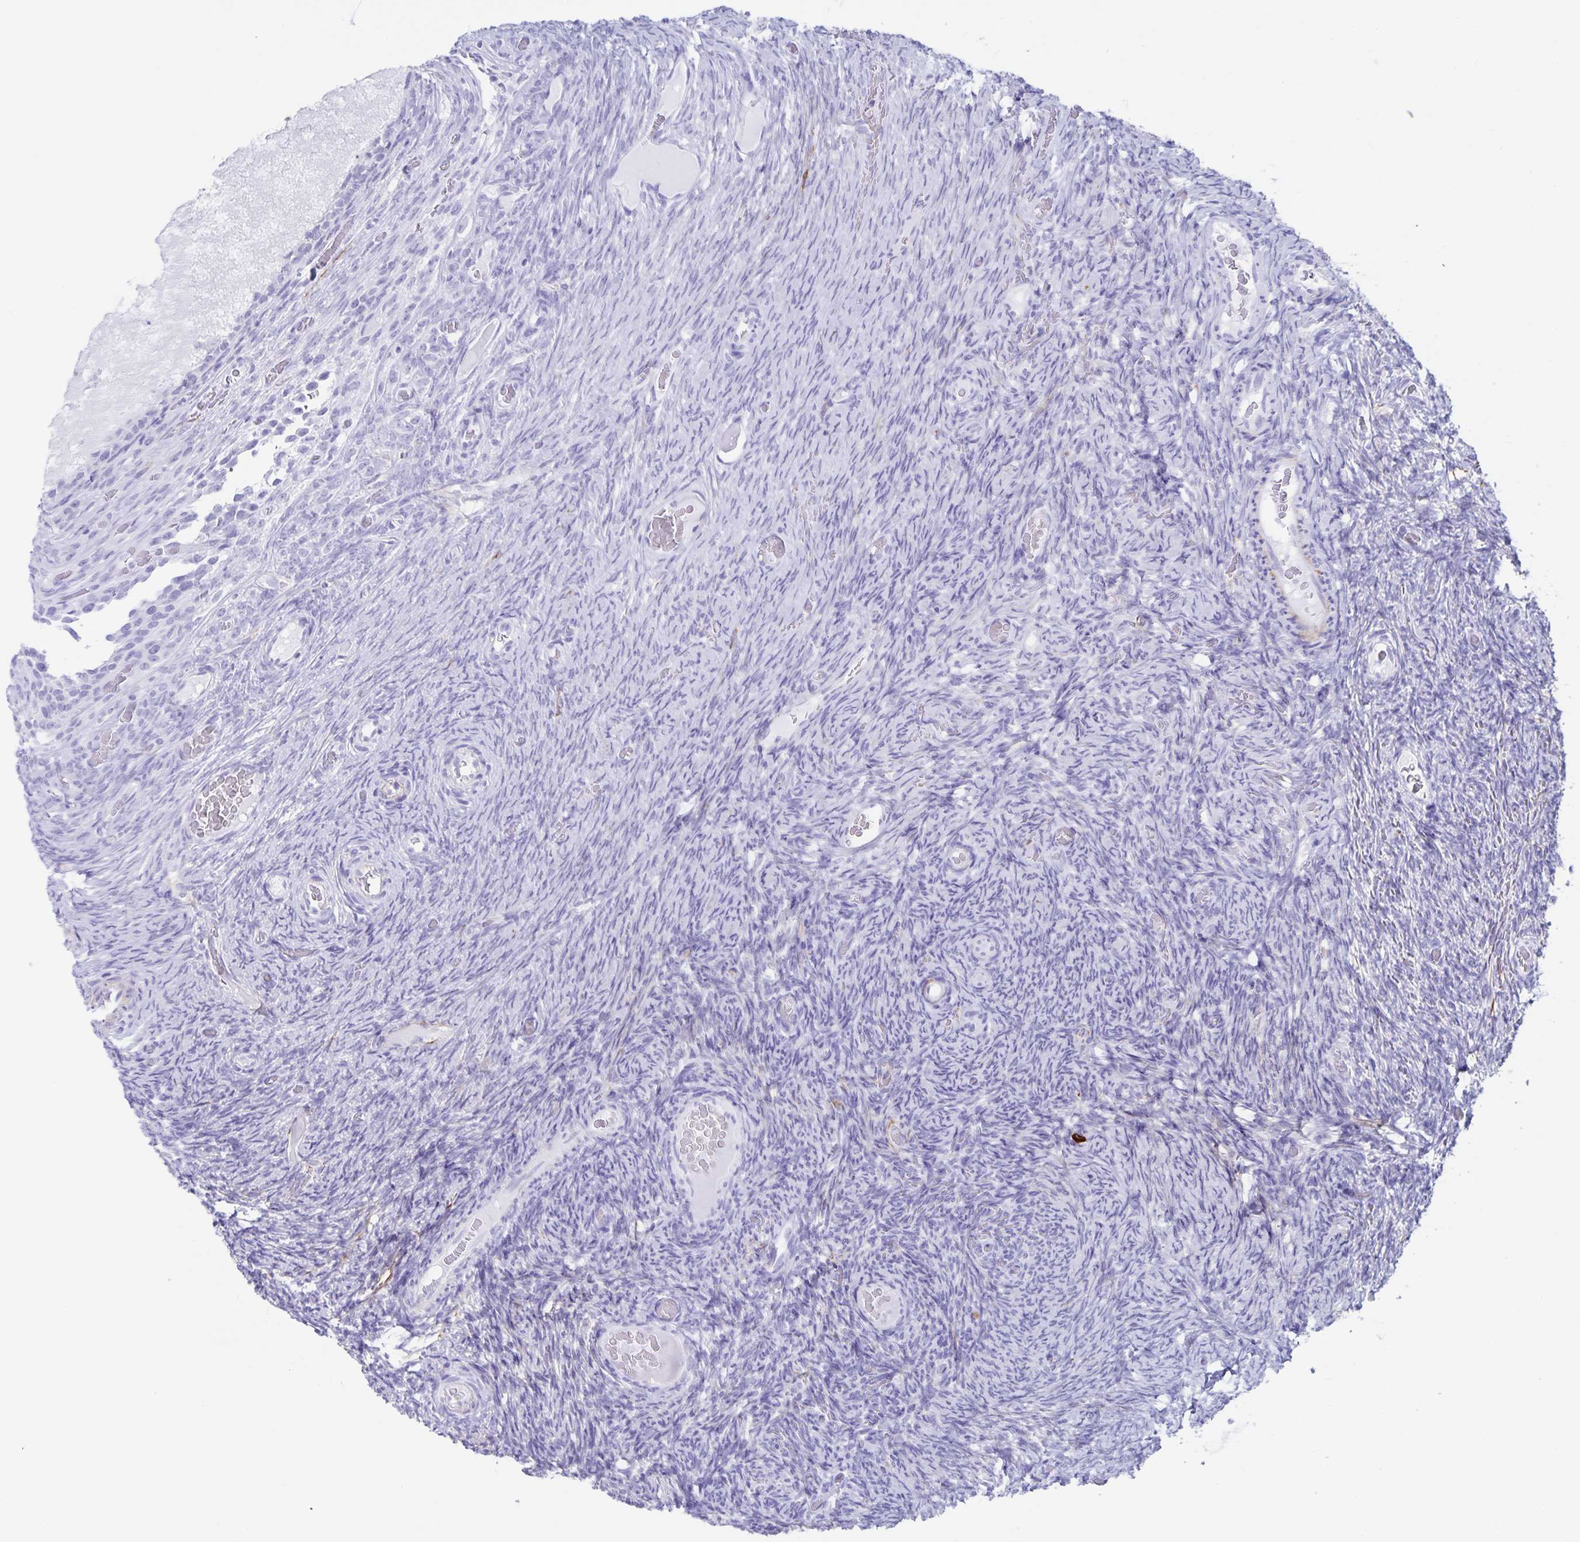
{"staining": {"intensity": "negative", "quantity": "none", "location": "none"}, "tissue": "ovary", "cell_type": "Follicle cells", "image_type": "normal", "snomed": [{"axis": "morphology", "description": "Normal tissue, NOS"}, {"axis": "topography", "description": "Ovary"}], "caption": "The micrograph shows no staining of follicle cells in unremarkable ovary. Nuclei are stained in blue.", "gene": "AQP4", "patient": {"sex": "female", "age": 34}}